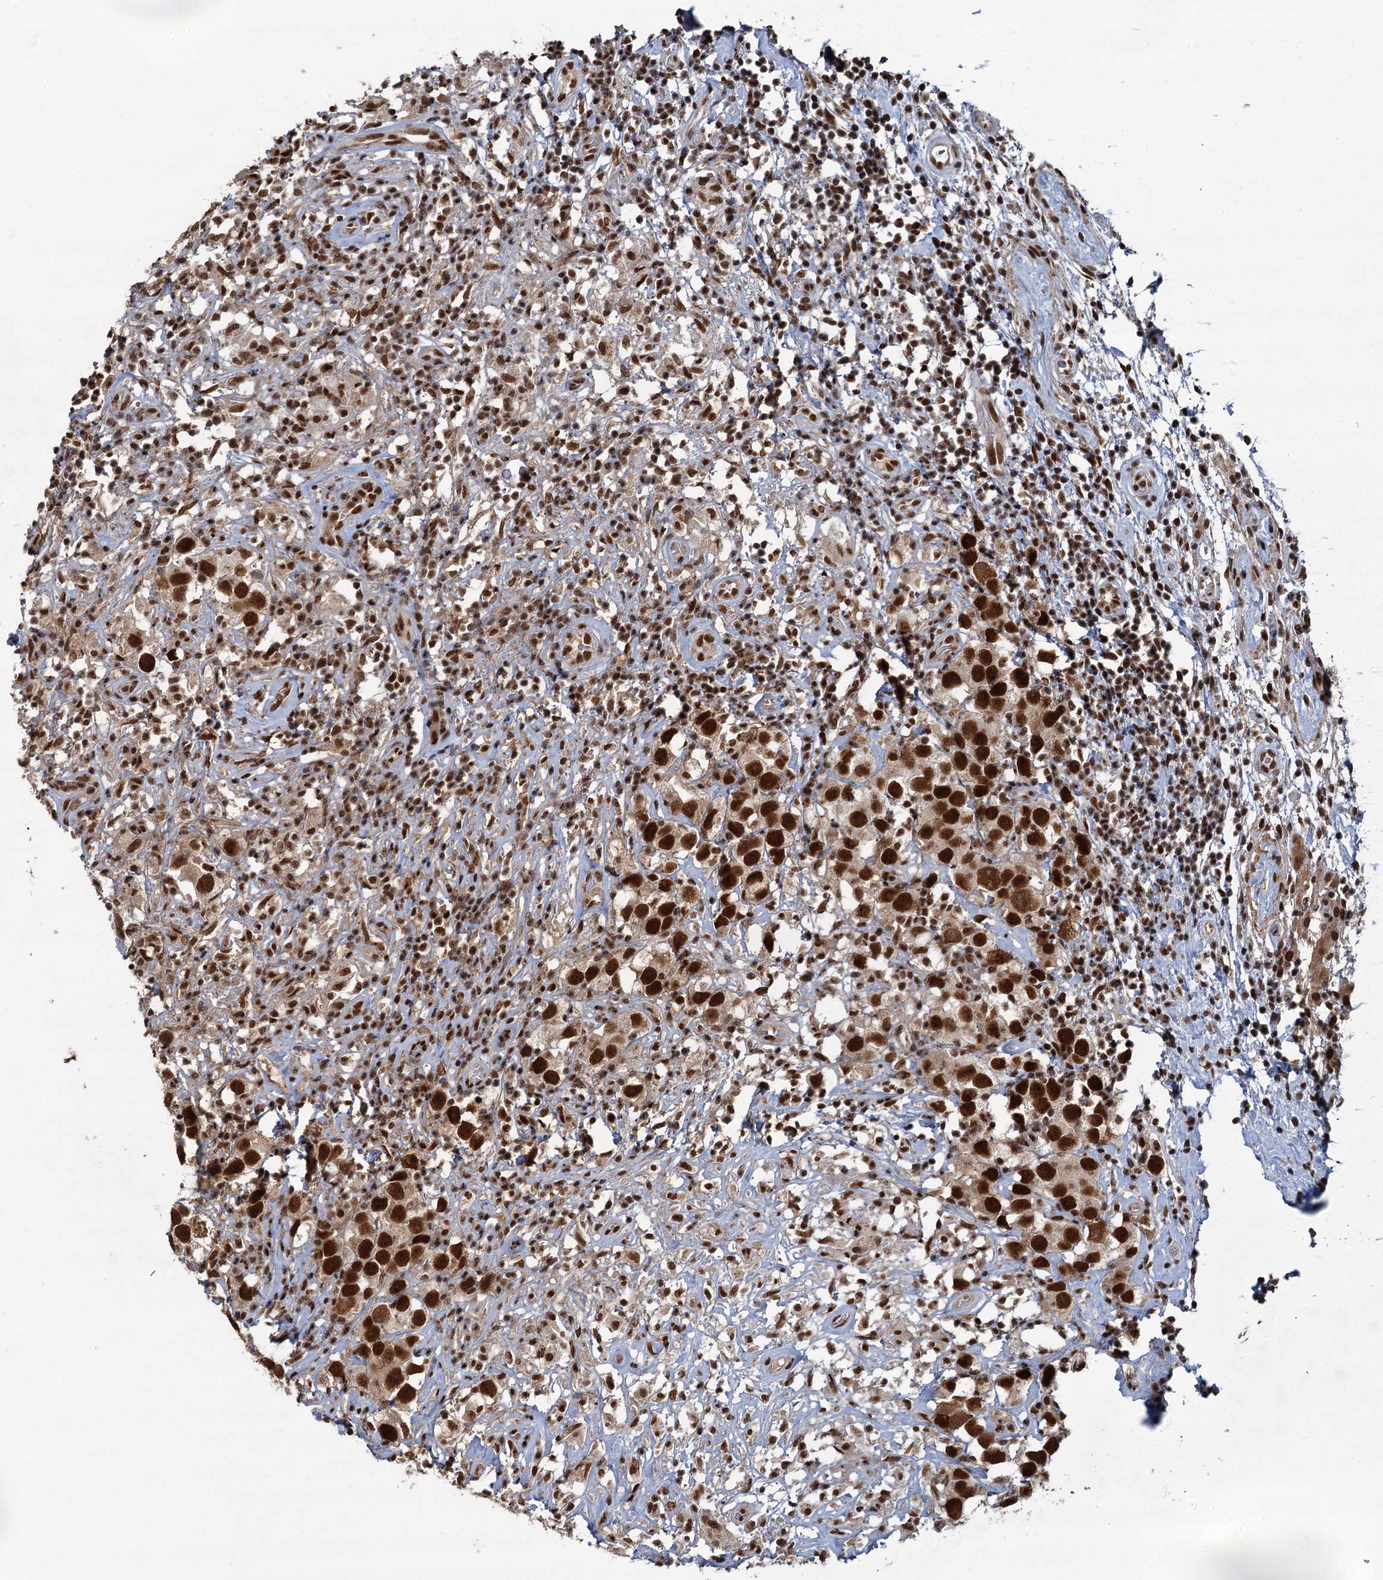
{"staining": {"intensity": "strong", "quantity": ">75%", "location": "nuclear"}, "tissue": "testis cancer", "cell_type": "Tumor cells", "image_type": "cancer", "snomed": [{"axis": "morphology", "description": "Seminoma, NOS"}, {"axis": "topography", "description": "Testis"}], "caption": "There is high levels of strong nuclear expression in tumor cells of seminoma (testis), as demonstrated by immunohistochemical staining (brown color).", "gene": "PPHLN1", "patient": {"sex": "male", "age": 49}}